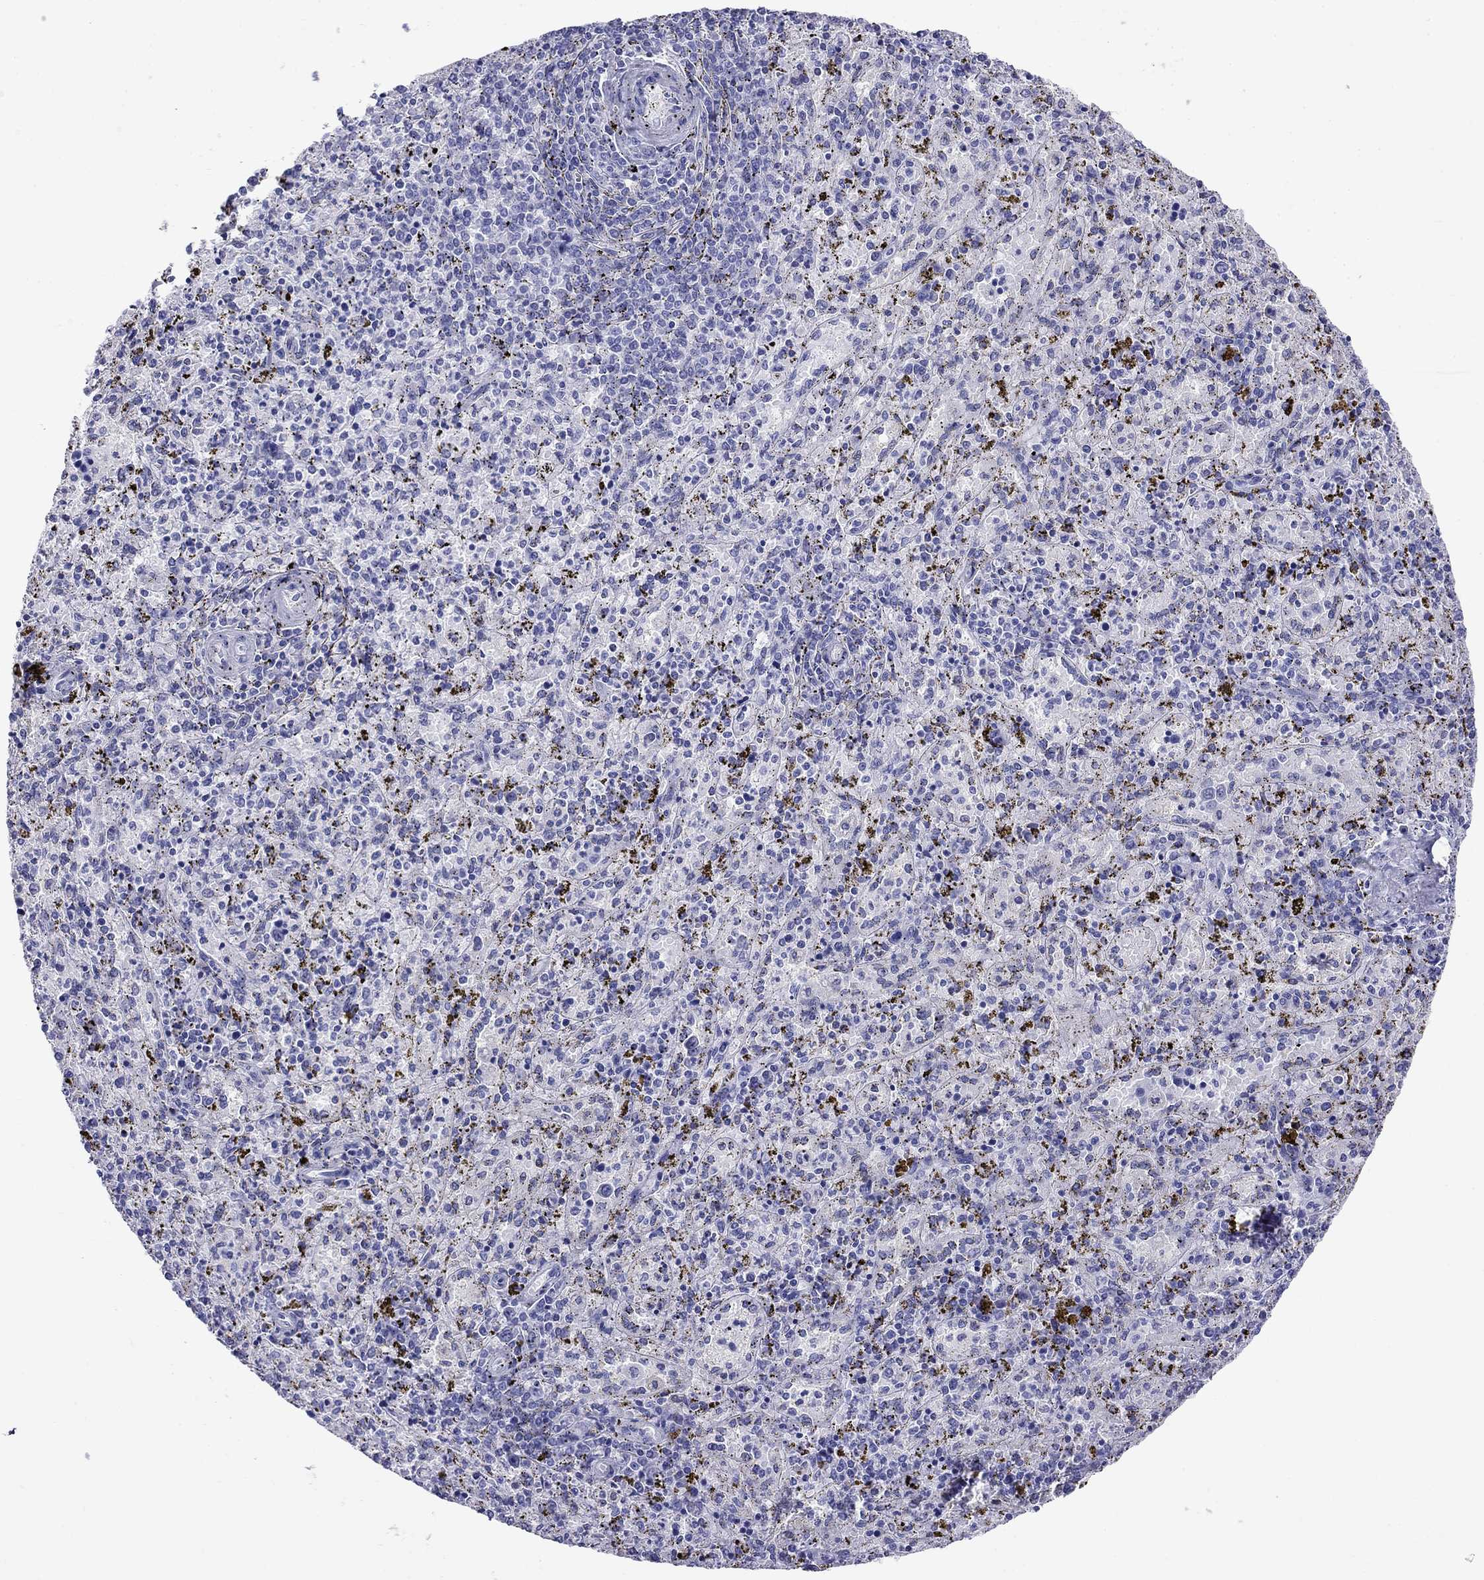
{"staining": {"intensity": "negative", "quantity": "none", "location": "none"}, "tissue": "spleen", "cell_type": "Cells in red pulp", "image_type": "normal", "snomed": [{"axis": "morphology", "description": "Normal tissue, NOS"}, {"axis": "topography", "description": "Spleen"}], "caption": "Immunohistochemistry of normal spleen exhibits no expression in cells in red pulp.", "gene": "MC5R", "patient": {"sex": "female", "age": 50}}